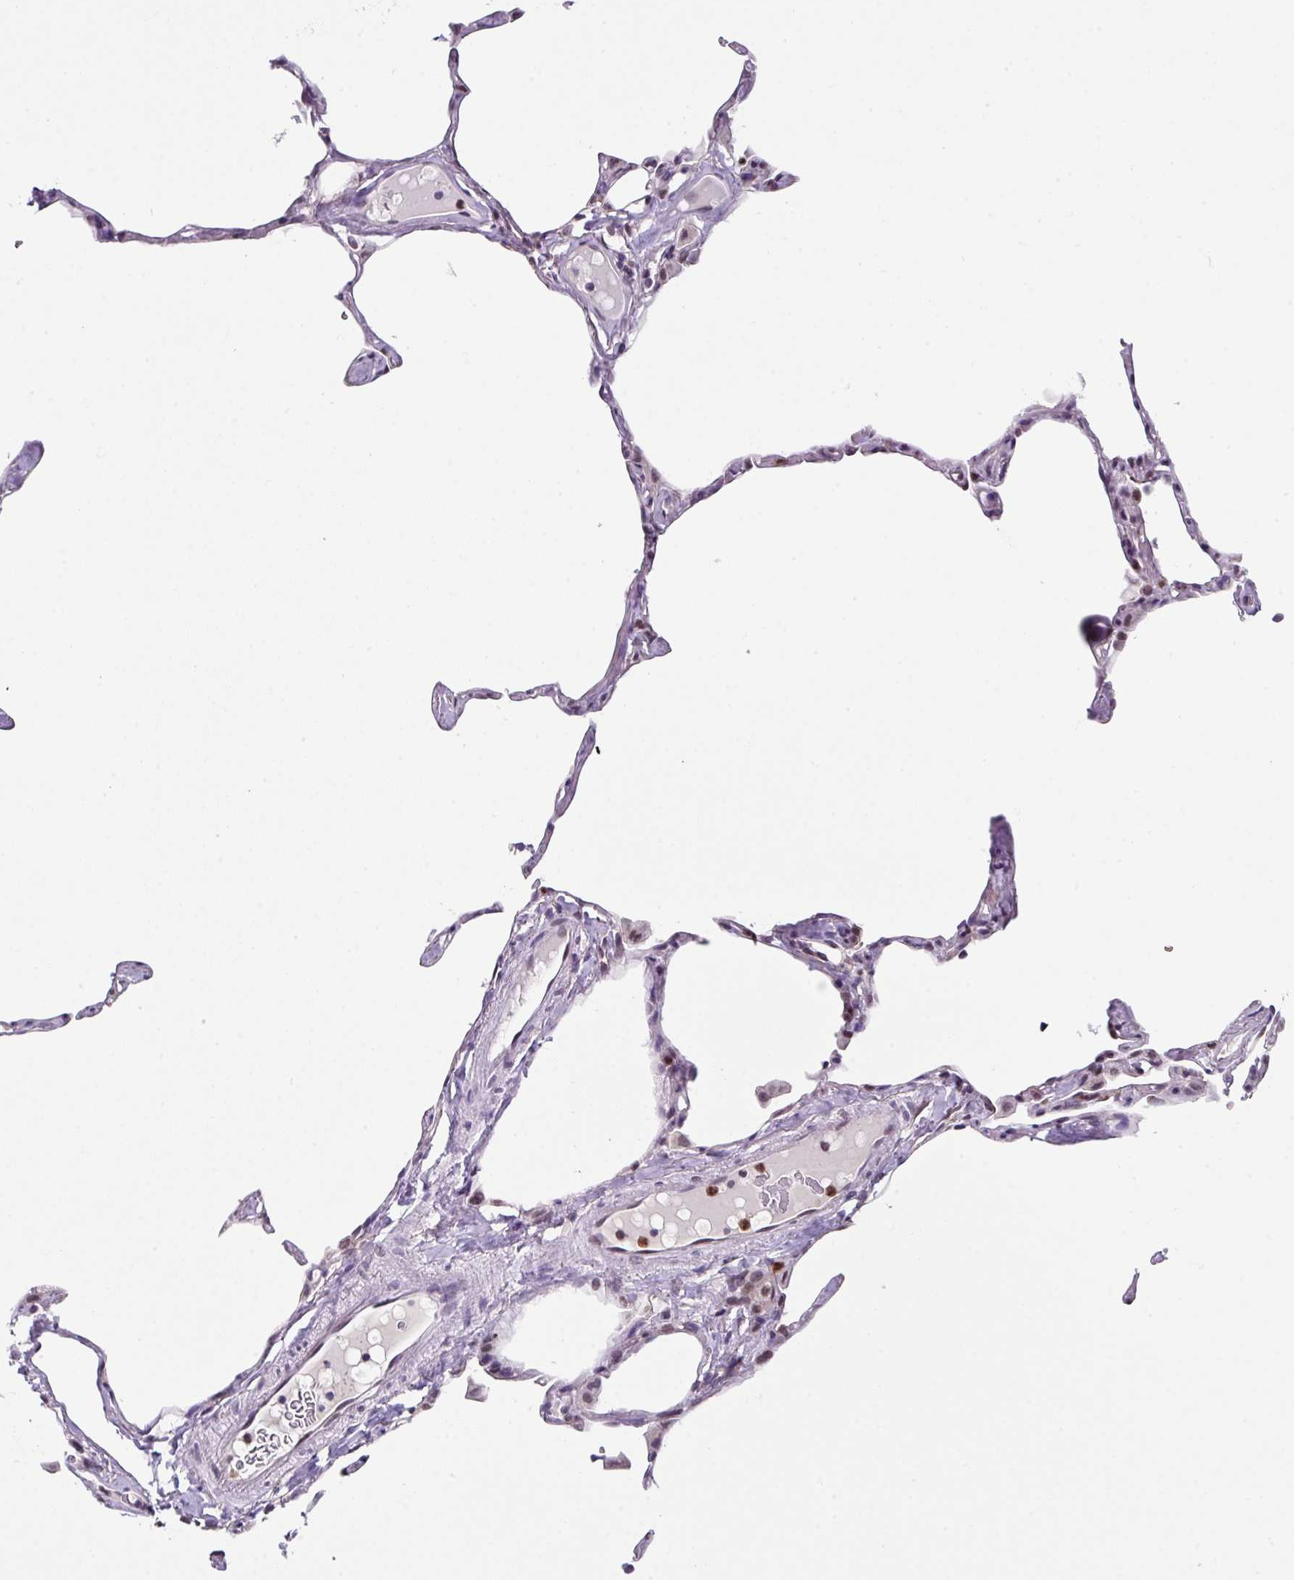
{"staining": {"intensity": "weak", "quantity": "<25%", "location": "nuclear"}, "tissue": "lung", "cell_type": "Alveolar cells", "image_type": "normal", "snomed": [{"axis": "morphology", "description": "Normal tissue, NOS"}, {"axis": "topography", "description": "Lung"}], "caption": "This is a histopathology image of immunohistochemistry (IHC) staining of normal lung, which shows no positivity in alveolar cells. The staining is performed using DAB (3,3'-diaminobenzidine) brown chromogen with nuclei counter-stained in using hematoxylin.", "gene": "ZFP3", "patient": {"sex": "male", "age": 65}}